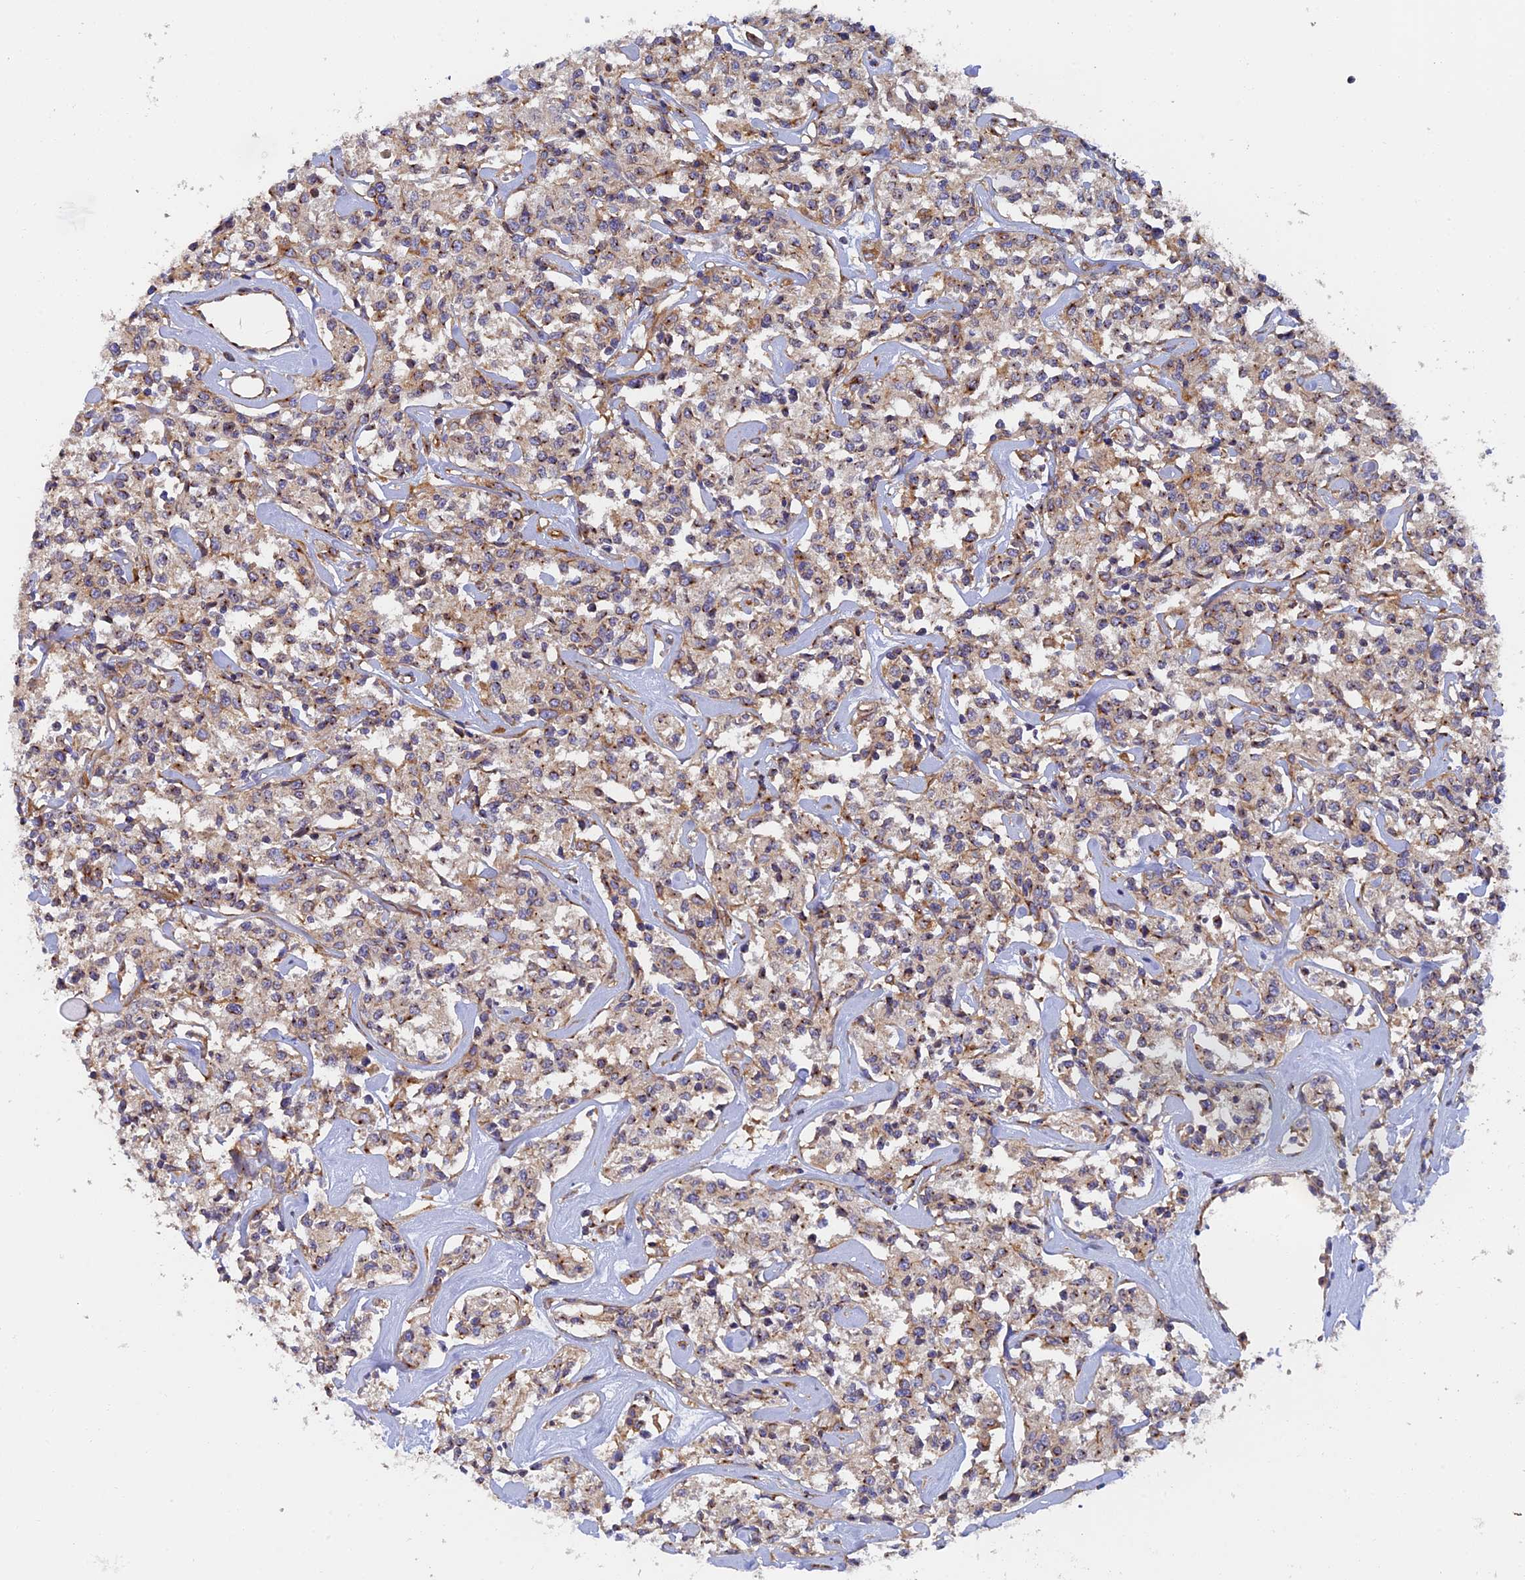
{"staining": {"intensity": "weak", "quantity": "25%-75%", "location": "cytoplasmic/membranous"}, "tissue": "lymphoma", "cell_type": "Tumor cells", "image_type": "cancer", "snomed": [{"axis": "morphology", "description": "Malignant lymphoma, non-Hodgkin's type, Low grade"}, {"axis": "topography", "description": "Small intestine"}], "caption": "High-magnification brightfield microscopy of lymphoma stained with DAB (brown) and counterstained with hematoxylin (blue). tumor cells exhibit weak cytoplasmic/membranous staining is seen in approximately25%-75% of cells.", "gene": "DCTN2", "patient": {"sex": "female", "age": 59}}